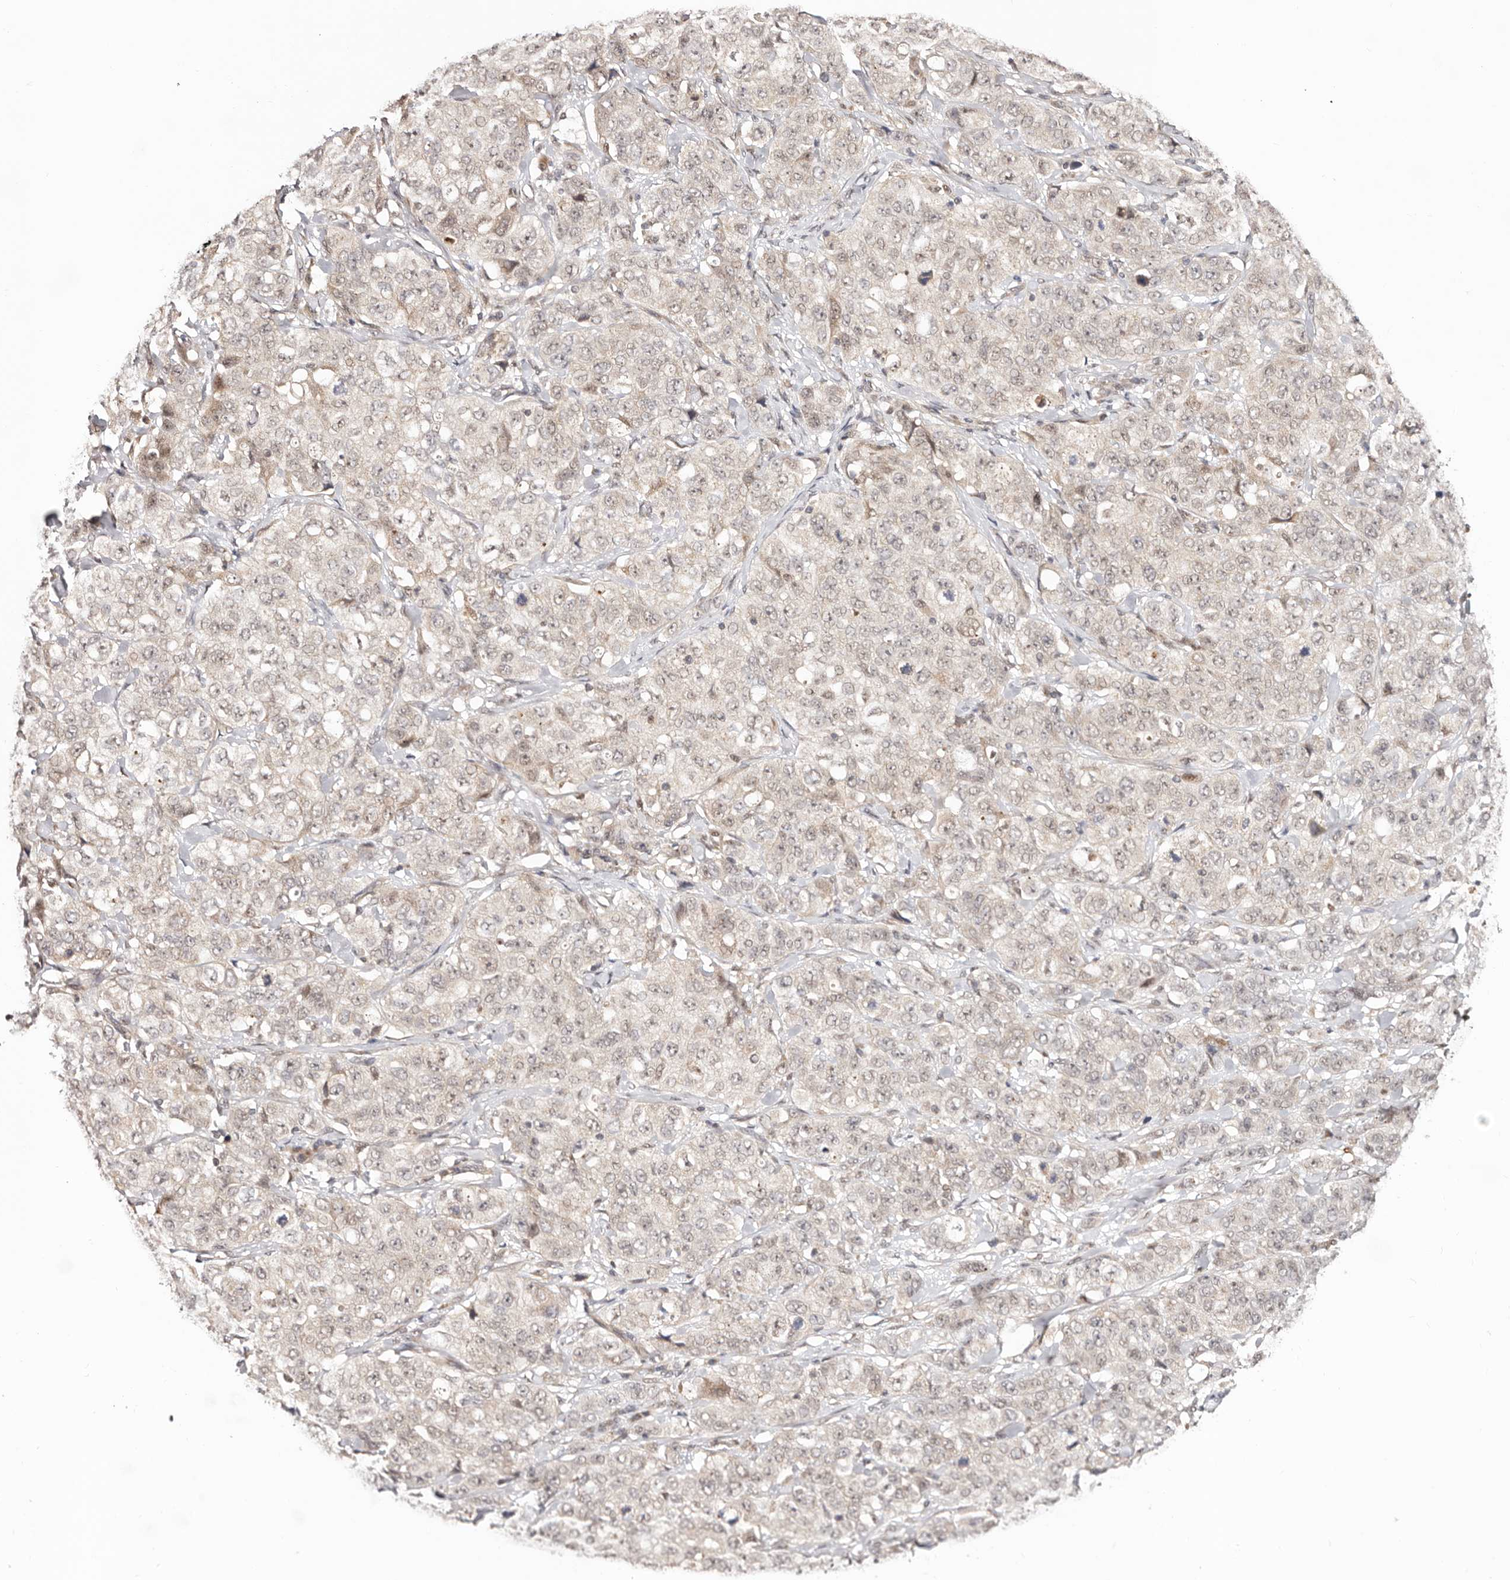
{"staining": {"intensity": "weak", "quantity": "<25%", "location": "nuclear"}, "tissue": "stomach cancer", "cell_type": "Tumor cells", "image_type": "cancer", "snomed": [{"axis": "morphology", "description": "Adenocarcinoma, NOS"}, {"axis": "topography", "description": "Stomach"}], "caption": "Immunohistochemistry (IHC) image of human stomach cancer (adenocarcinoma) stained for a protein (brown), which reveals no positivity in tumor cells.", "gene": "CTNNBL1", "patient": {"sex": "male", "age": 48}}